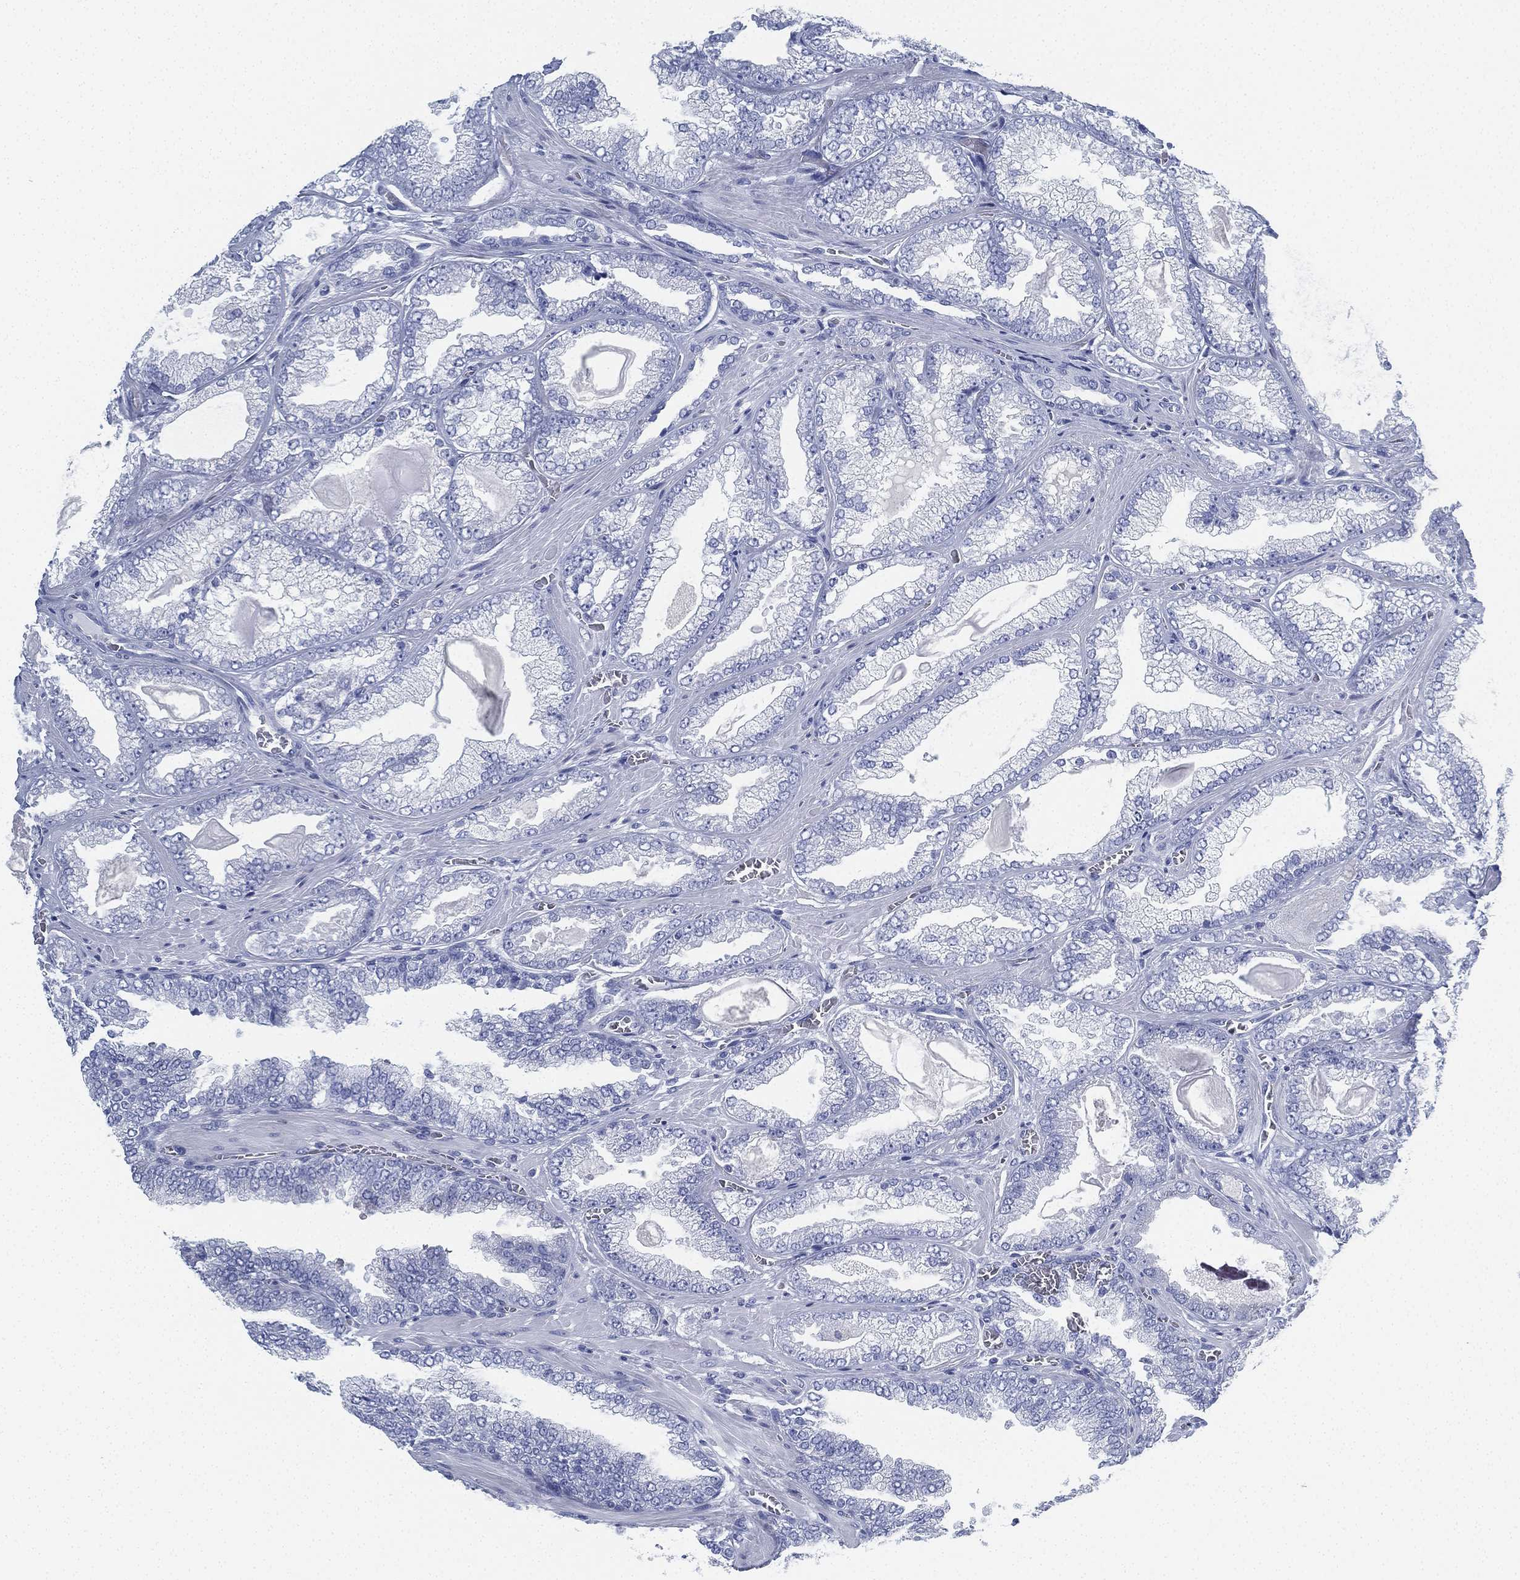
{"staining": {"intensity": "negative", "quantity": "none", "location": "none"}, "tissue": "prostate cancer", "cell_type": "Tumor cells", "image_type": "cancer", "snomed": [{"axis": "morphology", "description": "Adenocarcinoma, Low grade"}, {"axis": "topography", "description": "Prostate"}], "caption": "Immunohistochemistry (IHC) of low-grade adenocarcinoma (prostate) demonstrates no staining in tumor cells.", "gene": "DEFB121", "patient": {"sex": "male", "age": 57}}